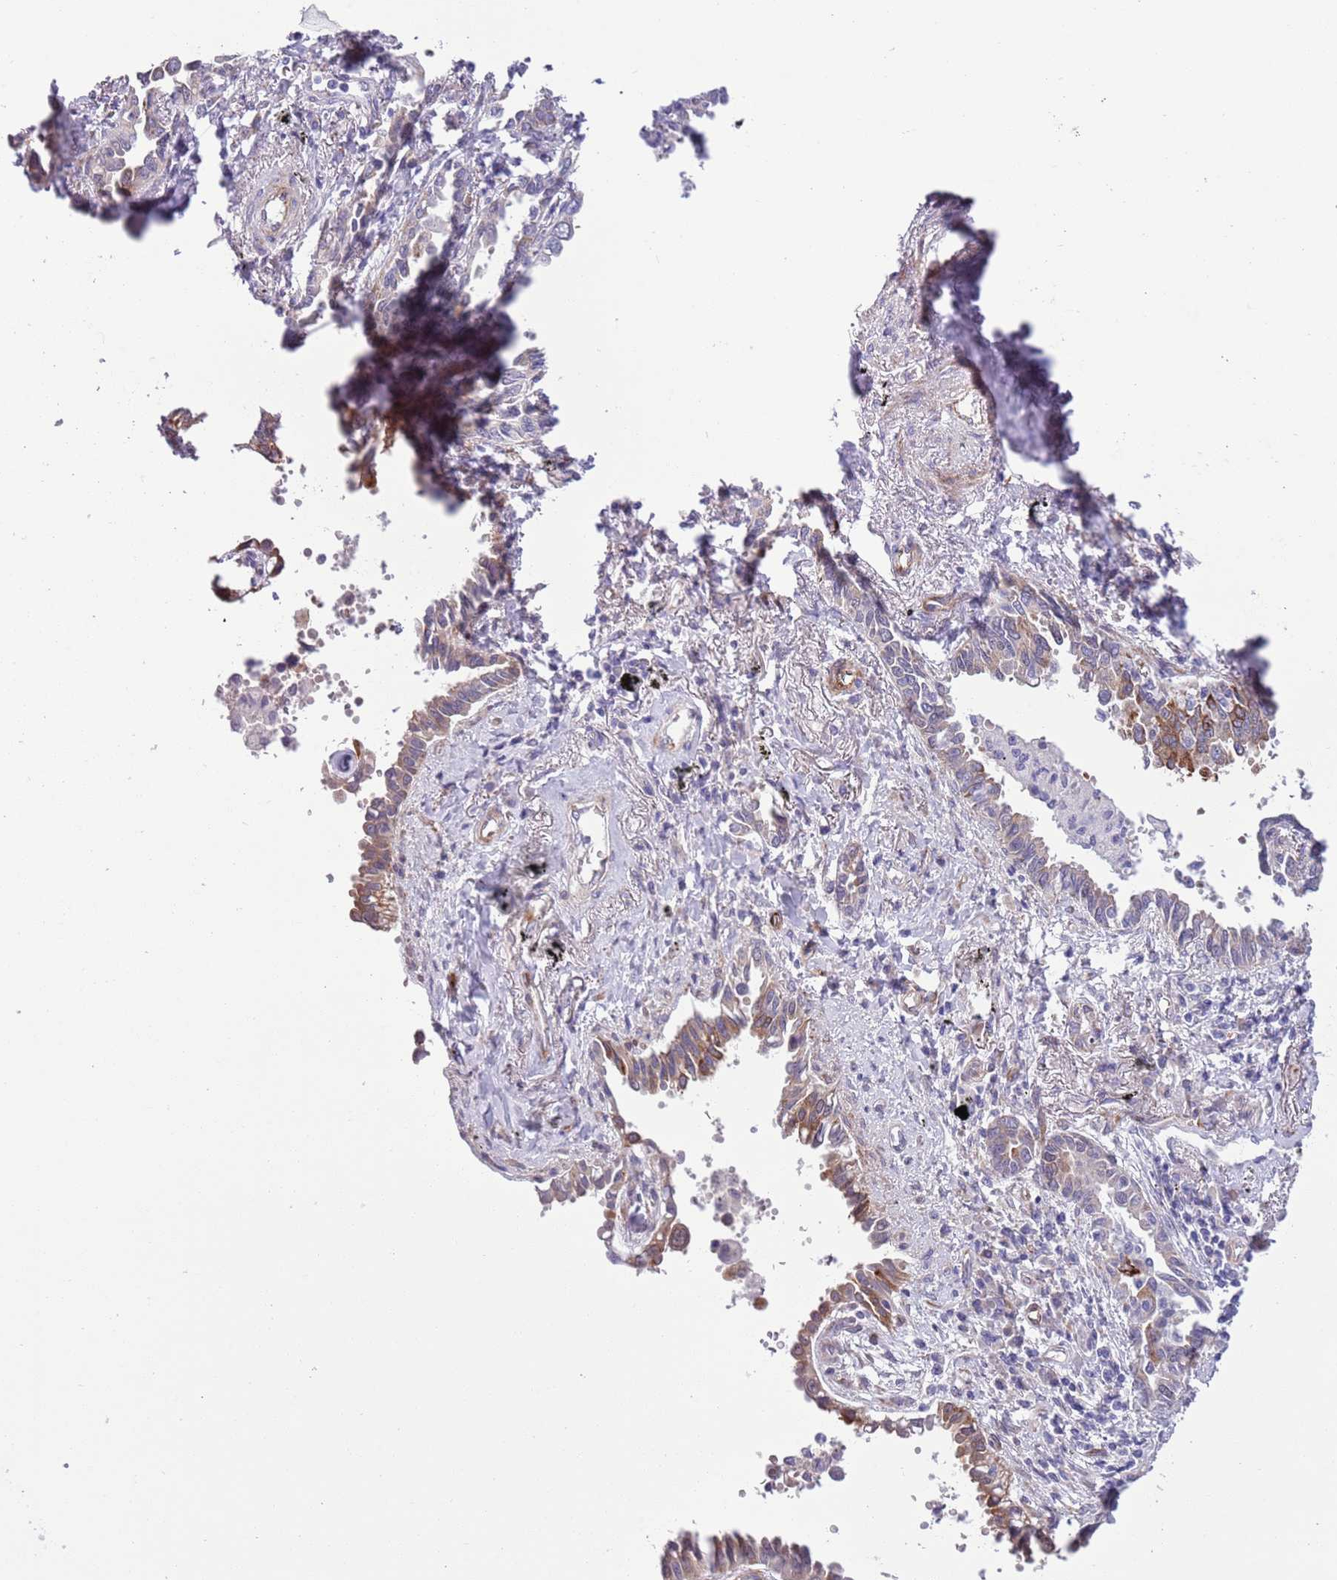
{"staining": {"intensity": "moderate", "quantity": "25%-75%", "location": "cytoplasmic/membranous"}, "tissue": "lung cancer", "cell_type": "Tumor cells", "image_type": "cancer", "snomed": [{"axis": "morphology", "description": "Adenocarcinoma, NOS"}, {"axis": "topography", "description": "Lung"}], "caption": "Protein analysis of lung cancer (adenocarcinoma) tissue reveals moderate cytoplasmic/membranous staining in approximately 25%-75% of tumor cells. (brown staining indicates protein expression, while blue staining denotes nuclei).", "gene": "MRPL32", "patient": {"sex": "male", "age": 67}}